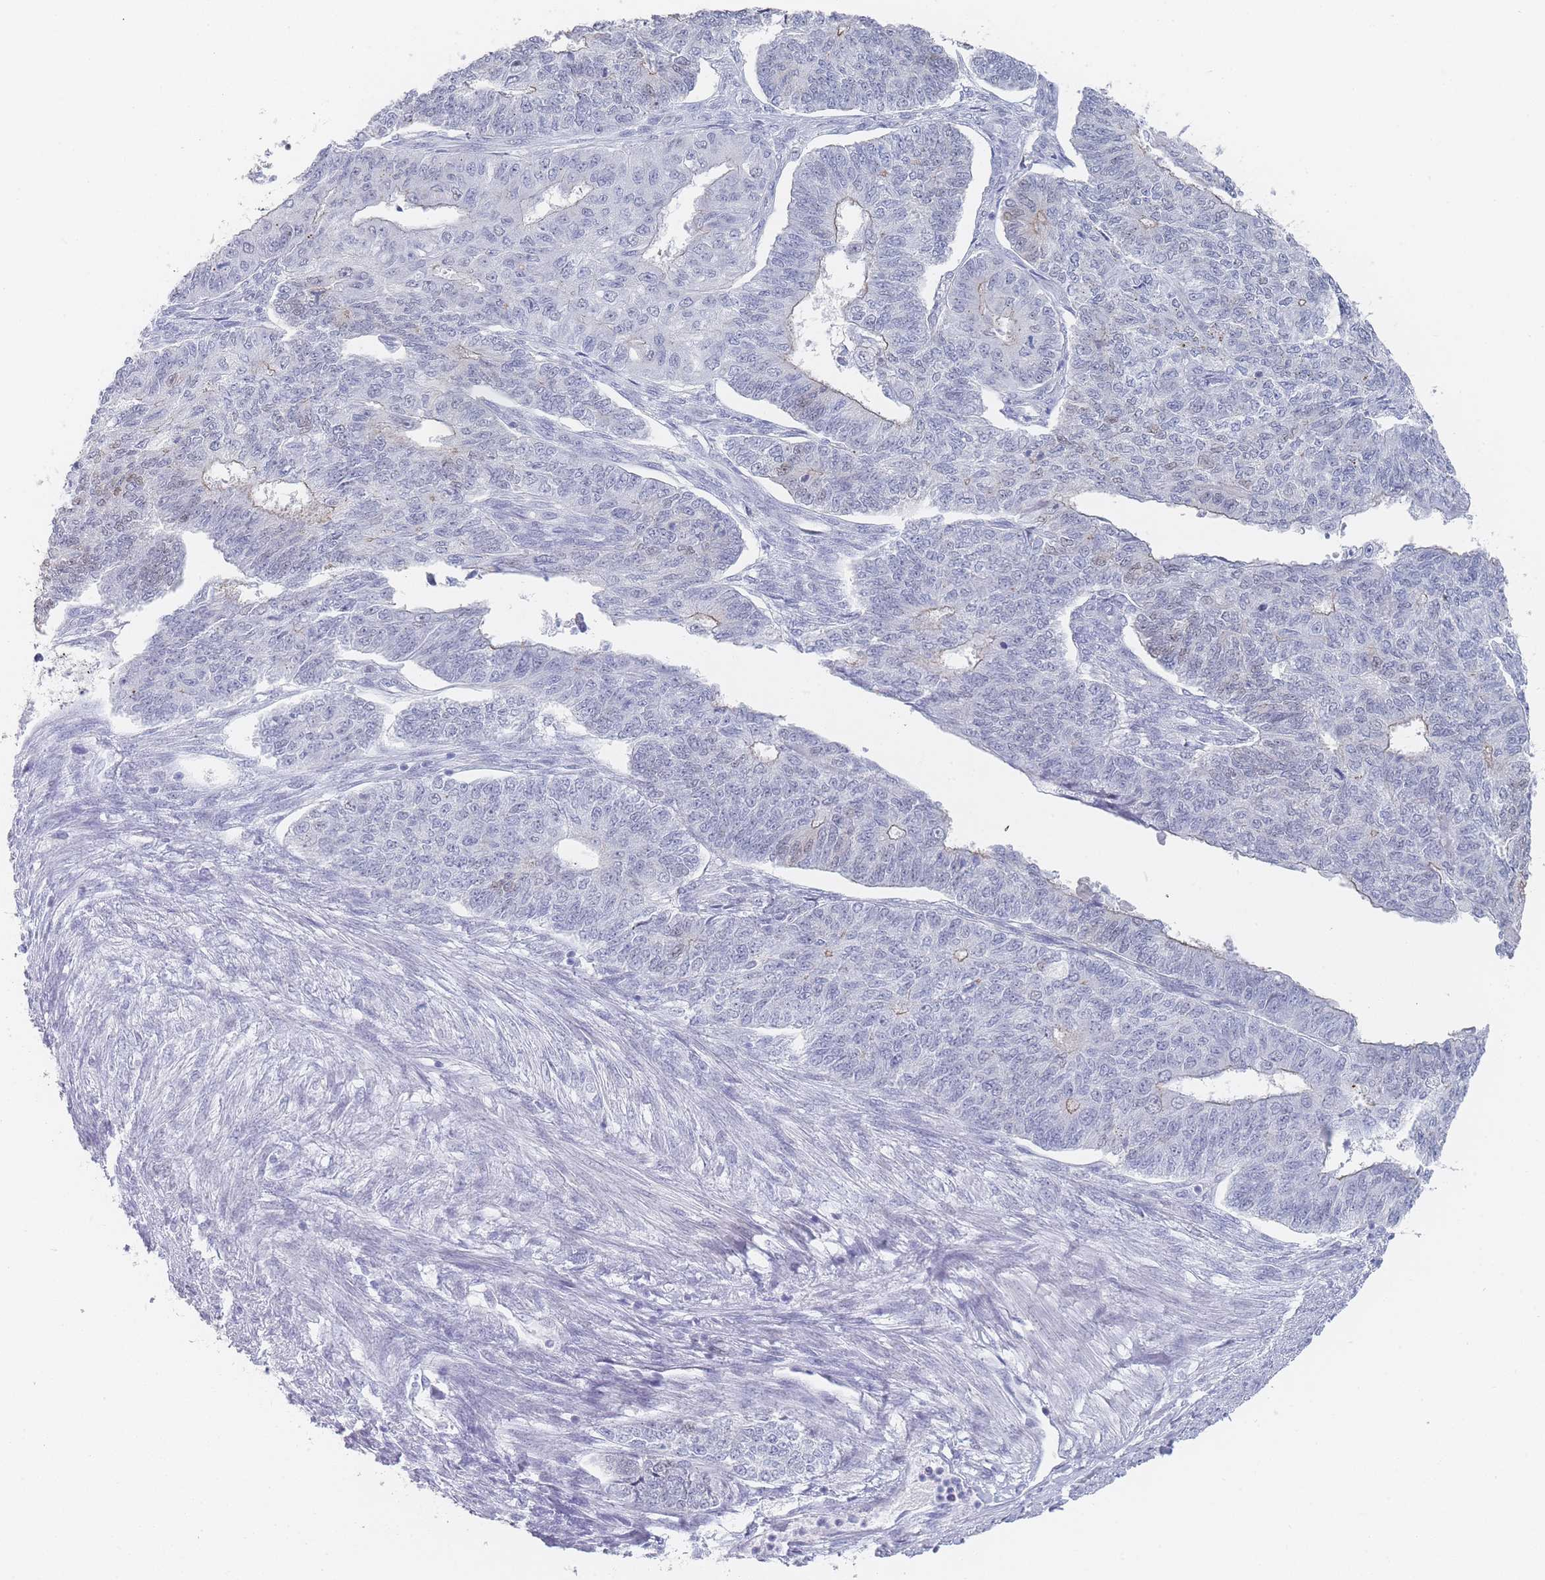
{"staining": {"intensity": "negative", "quantity": "none", "location": "none"}, "tissue": "endometrial cancer", "cell_type": "Tumor cells", "image_type": "cancer", "snomed": [{"axis": "morphology", "description": "Adenocarcinoma, NOS"}, {"axis": "topography", "description": "Endometrium"}], "caption": "DAB (3,3'-diaminobenzidine) immunohistochemical staining of human endometrial cancer (adenocarcinoma) displays no significant positivity in tumor cells.", "gene": "IMPG1", "patient": {"sex": "female", "age": 32}}